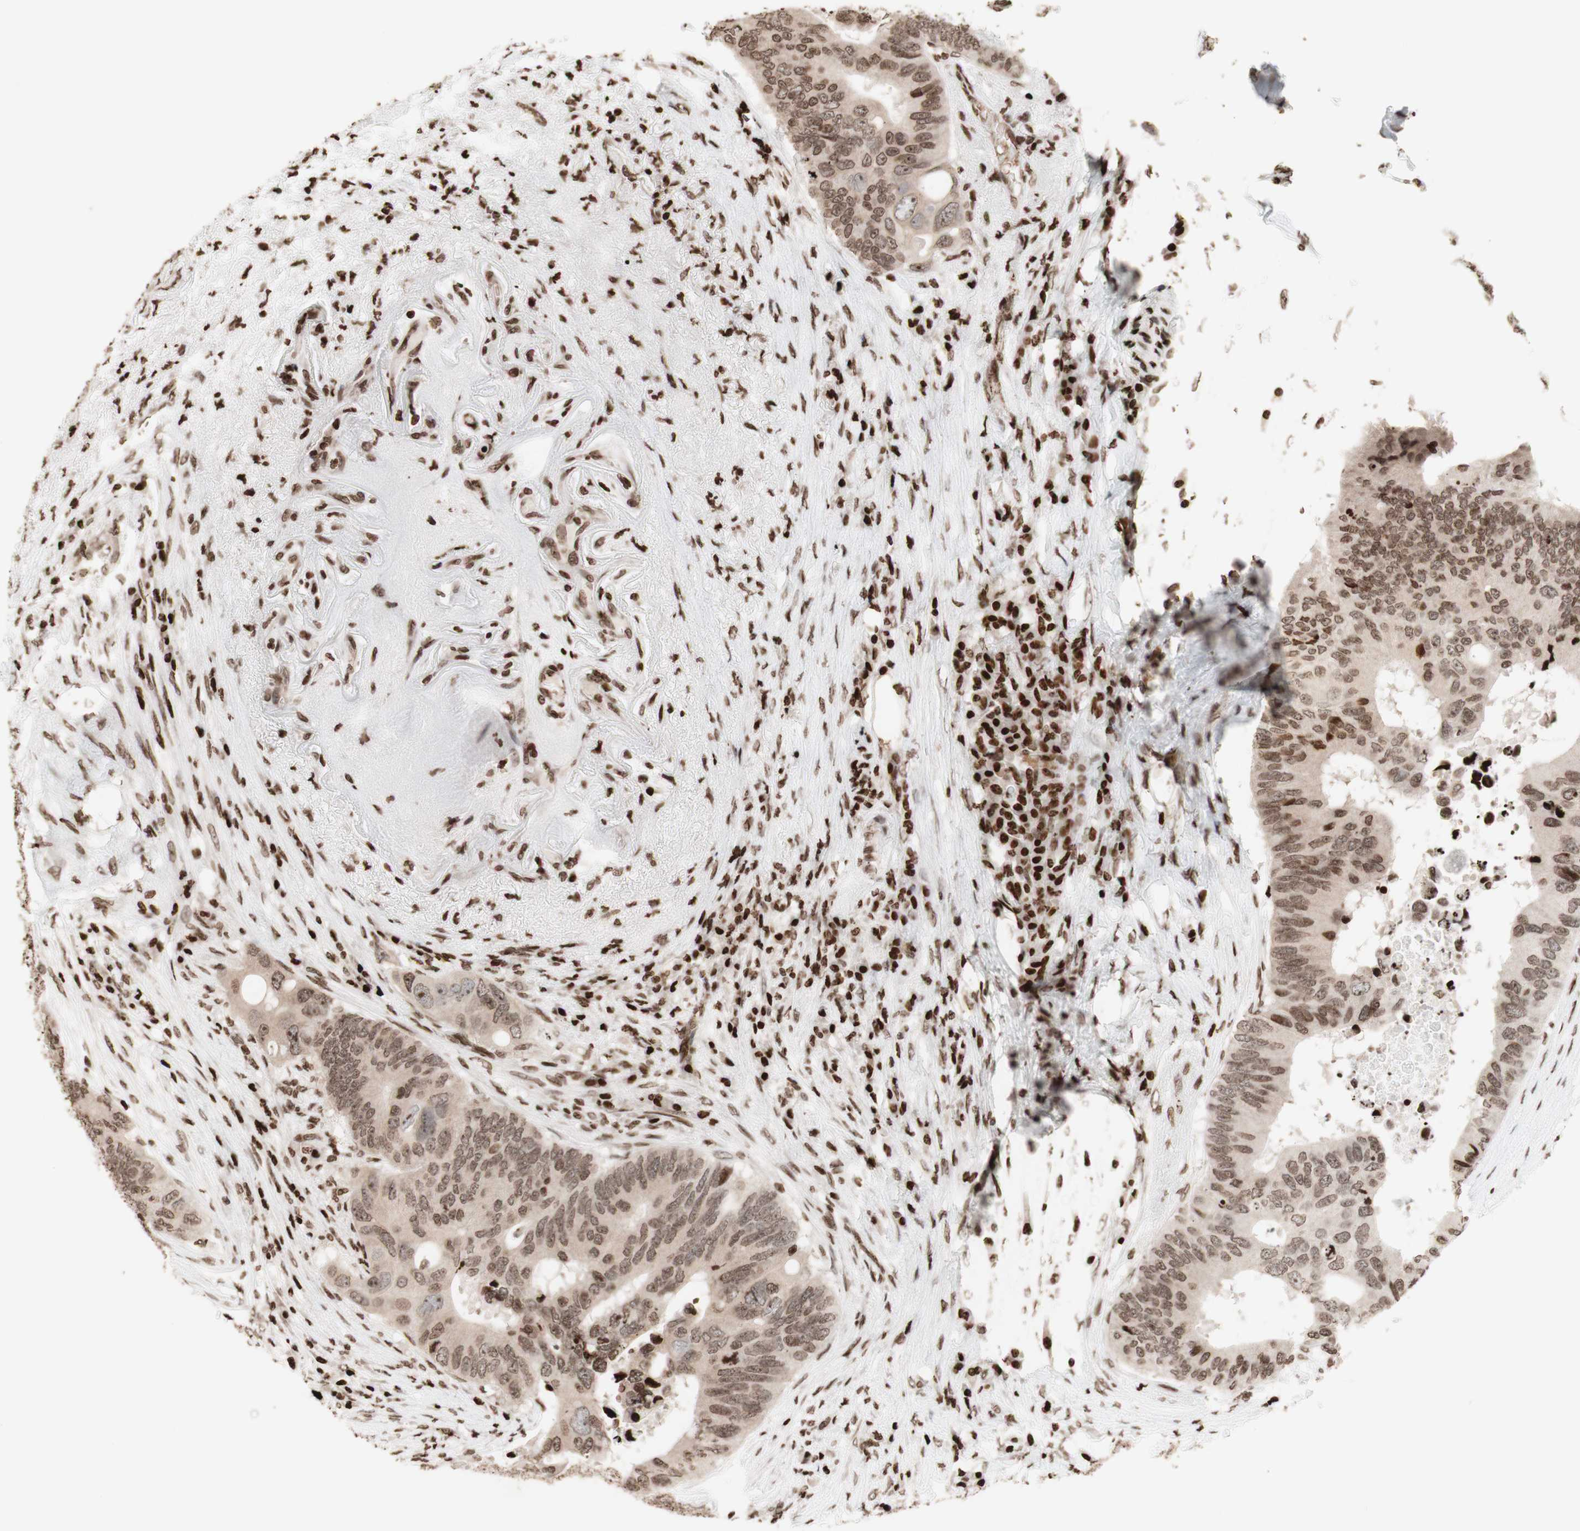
{"staining": {"intensity": "moderate", "quantity": "25%-75%", "location": "nuclear"}, "tissue": "colorectal cancer", "cell_type": "Tumor cells", "image_type": "cancer", "snomed": [{"axis": "morphology", "description": "Adenocarcinoma, NOS"}, {"axis": "topography", "description": "Colon"}], "caption": "An immunohistochemistry image of neoplastic tissue is shown. Protein staining in brown shows moderate nuclear positivity in adenocarcinoma (colorectal) within tumor cells.", "gene": "NCAPD2", "patient": {"sex": "male", "age": 71}}